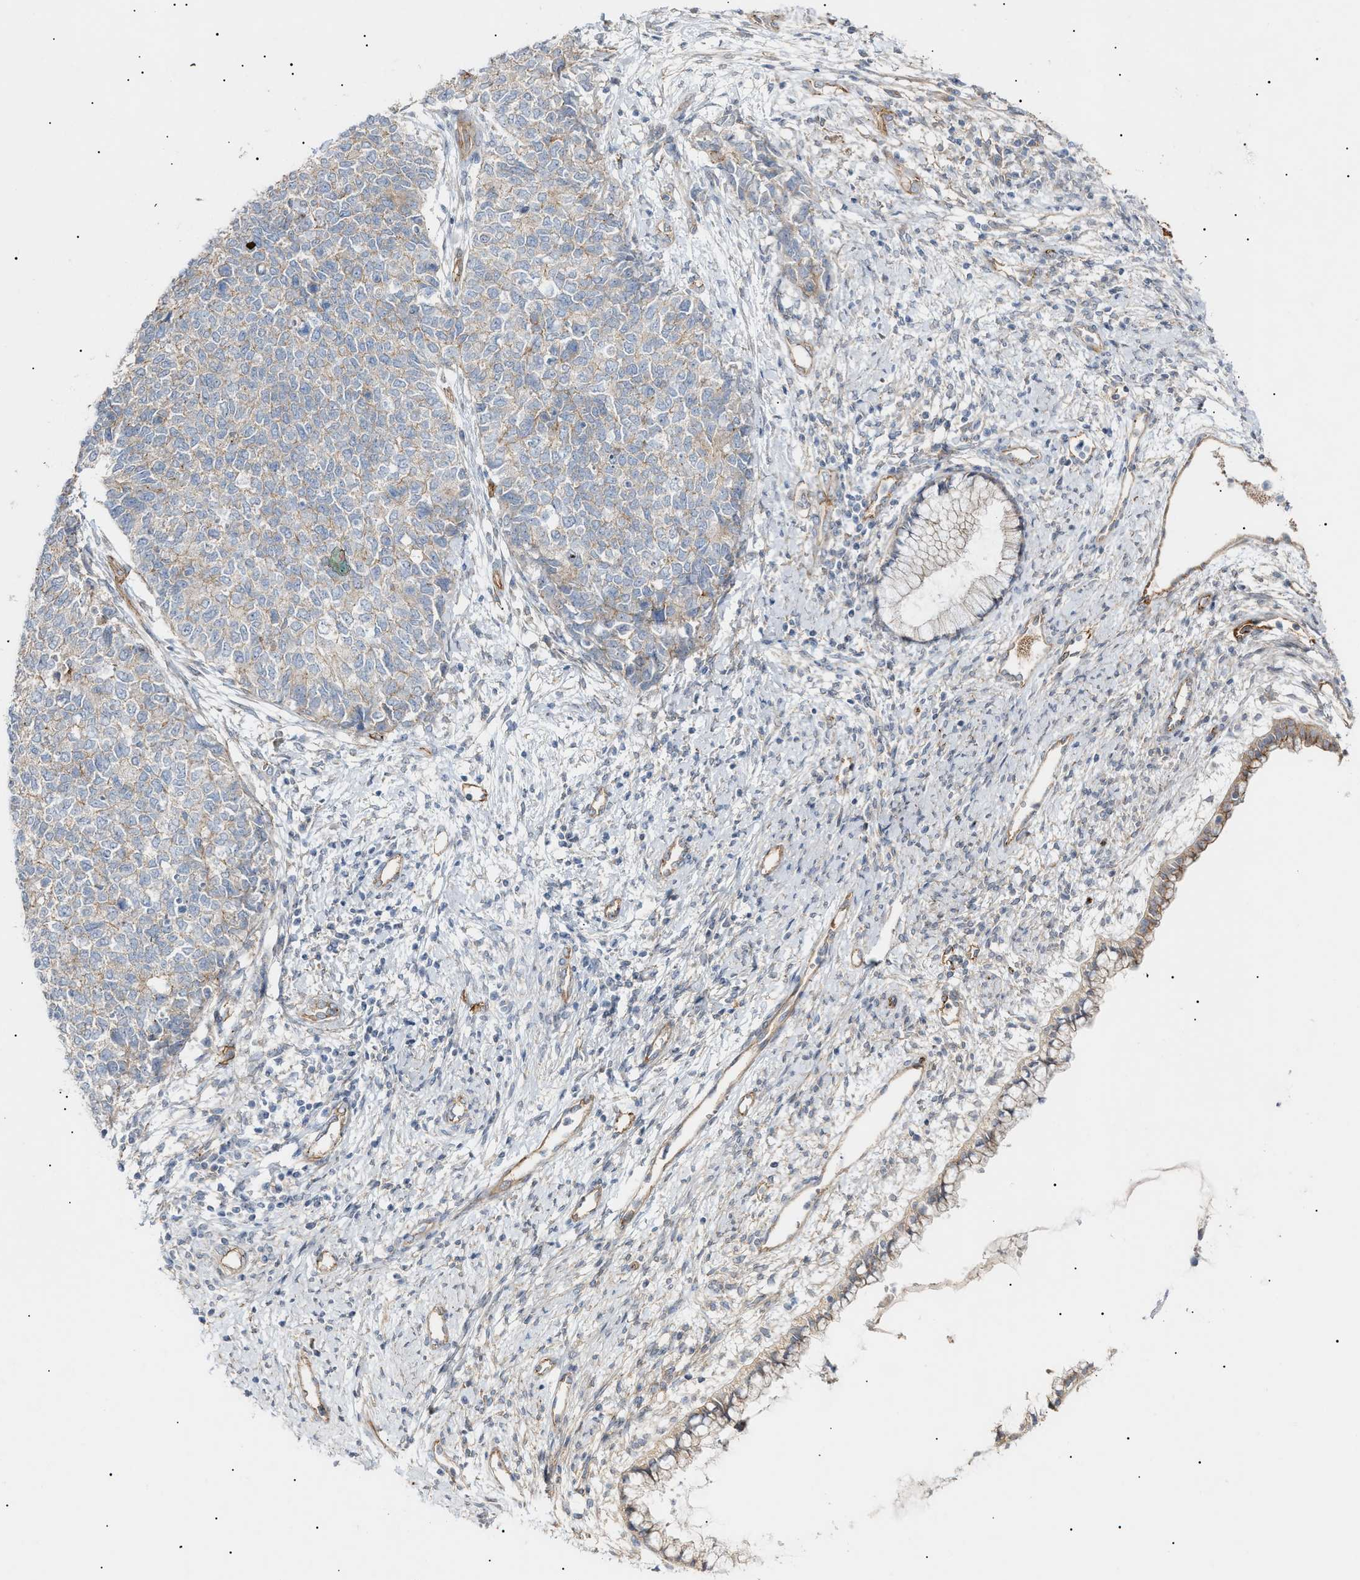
{"staining": {"intensity": "weak", "quantity": "<25%", "location": "cytoplasmic/membranous"}, "tissue": "cervical cancer", "cell_type": "Tumor cells", "image_type": "cancer", "snomed": [{"axis": "morphology", "description": "Squamous cell carcinoma, NOS"}, {"axis": "topography", "description": "Cervix"}], "caption": "Tumor cells are negative for brown protein staining in cervical cancer.", "gene": "ZFHX2", "patient": {"sex": "female", "age": 63}}